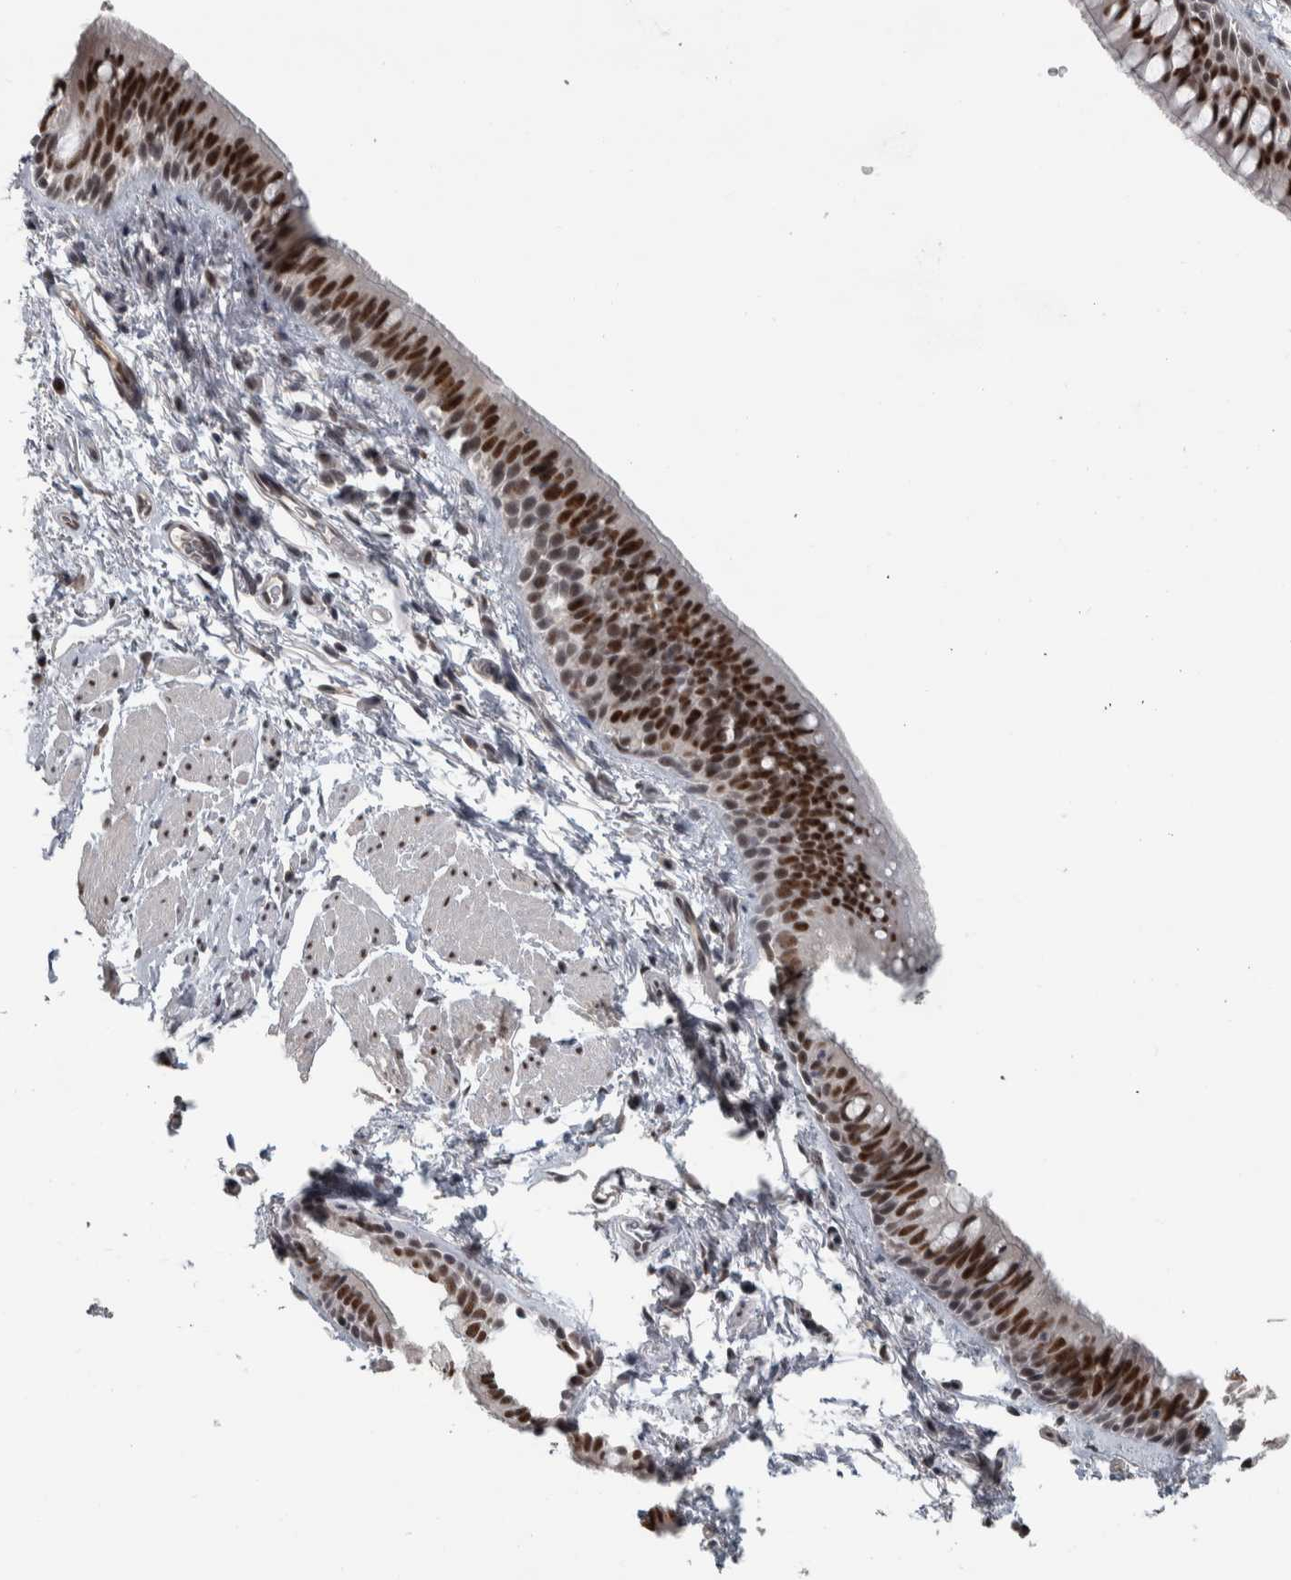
{"staining": {"intensity": "strong", "quantity": ">75%", "location": "nuclear"}, "tissue": "bronchus", "cell_type": "Respiratory epithelial cells", "image_type": "normal", "snomed": [{"axis": "morphology", "description": "Normal tissue, NOS"}, {"axis": "topography", "description": "Cartilage tissue"}, {"axis": "topography", "description": "Bronchus"}, {"axis": "topography", "description": "Lung"}], "caption": "A high-resolution image shows immunohistochemistry (IHC) staining of normal bronchus, which shows strong nuclear staining in approximately >75% of respiratory epithelial cells.", "gene": "DDX42", "patient": {"sex": "male", "age": 64}}